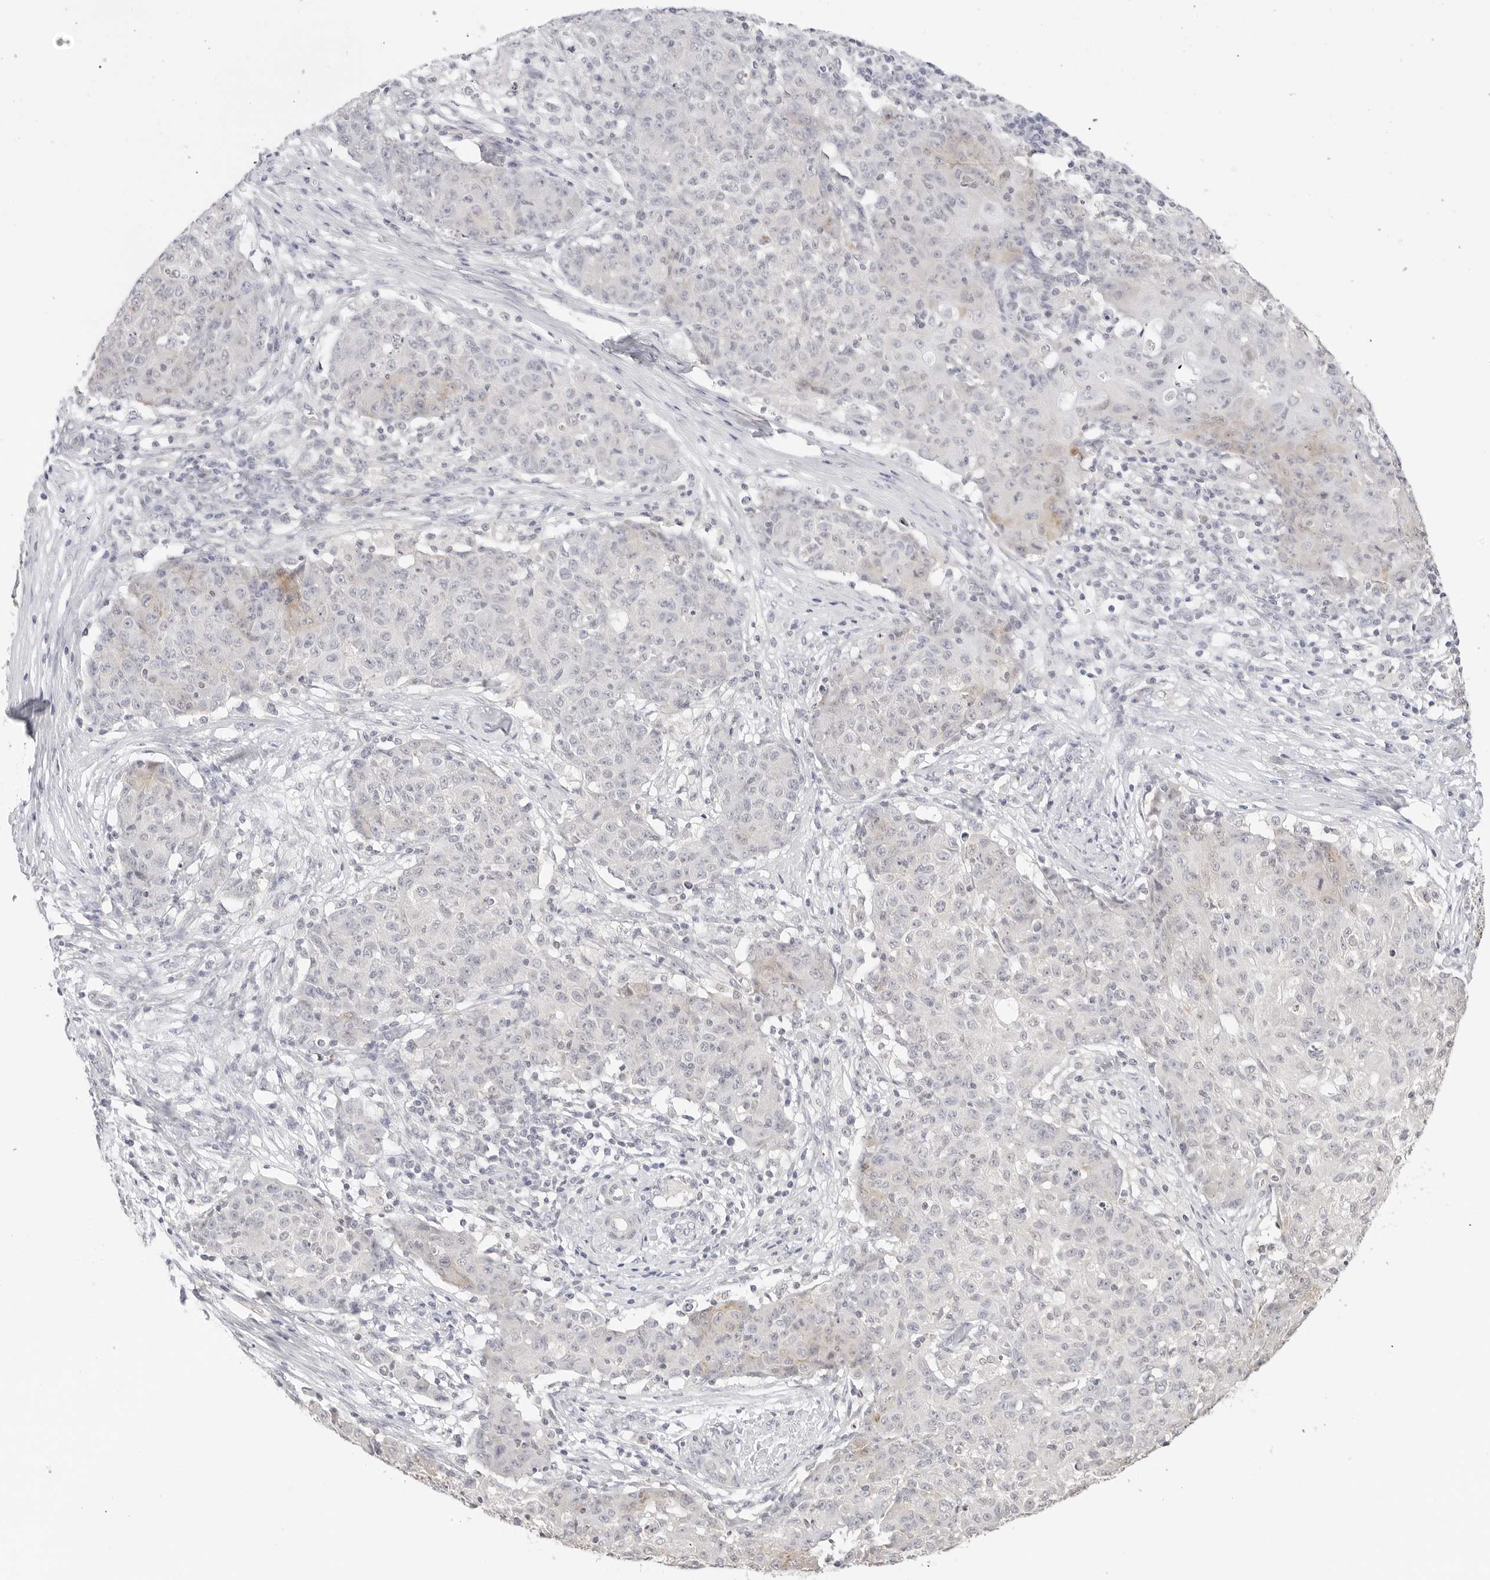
{"staining": {"intensity": "negative", "quantity": "none", "location": "none"}, "tissue": "ovarian cancer", "cell_type": "Tumor cells", "image_type": "cancer", "snomed": [{"axis": "morphology", "description": "Carcinoma, endometroid"}, {"axis": "topography", "description": "Ovary"}], "caption": "Ovarian endometroid carcinoma was stained to show a protein in brown. There is no significant positivity in tumor cells. Nuclei are stained in blue.", "gene": "PCDH19", "patient": {"sex": "female", "age": 42}}